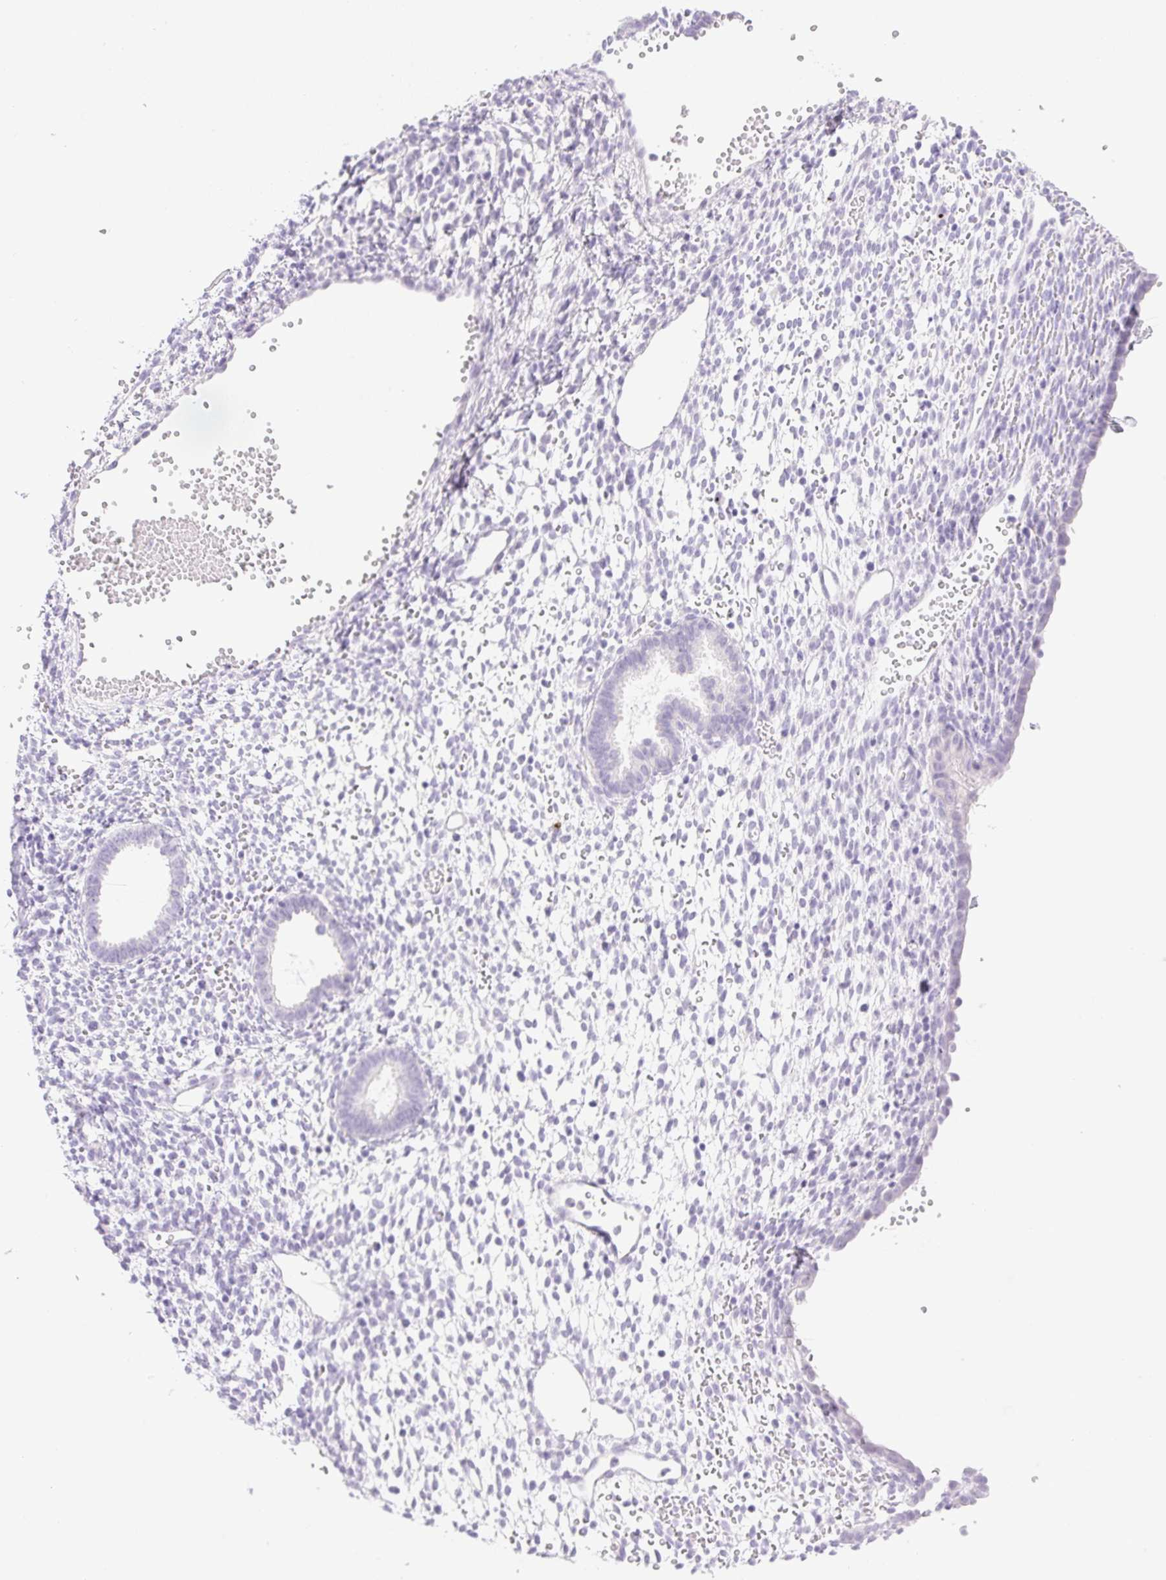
{"staining": {"intensity": "negative", "quantity": "none", "location": "none"}, "tissue": "endometrium", "cell_type": "Cells in endometrial stroma", "image_type": "normal", "snomed": [{"axis": "morphology", "description": "Normal tissue, NOS"}, {"axis": "topography", "description": "Endometrium"}], "caption": "High magnification brightfield microscopy of unremarkable endometrium stained with DAB (brown) and counterstained with hematoxylin (blue): cells in endometrial stroma show no significant positivity.", "gene": "CPB1", "patient": {"sex": "female", "age": 36}}